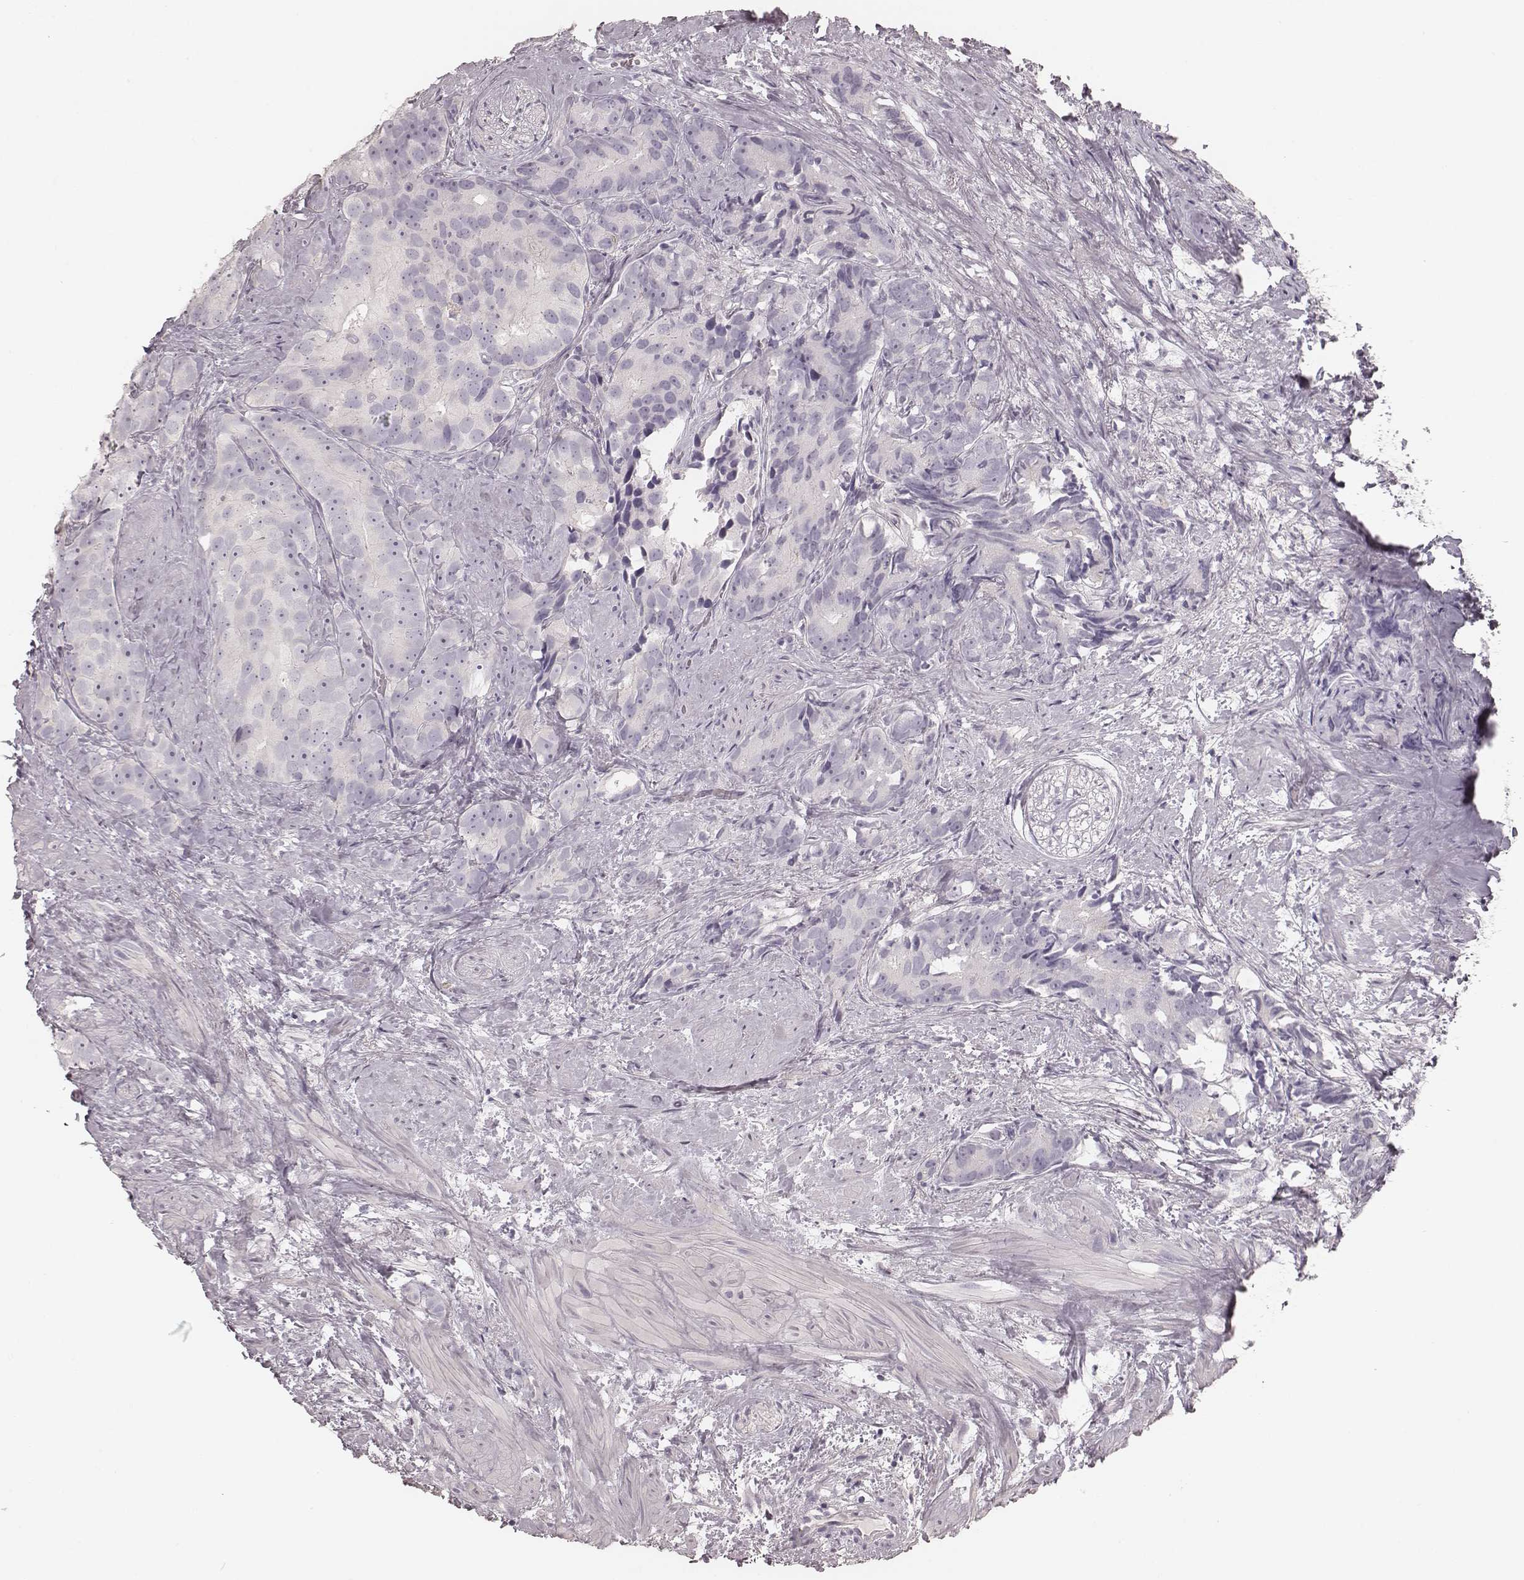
{"staining": {"intensity": "negative", "quantity": "none", "location": "none"}, "tissue": "prostate cancer", "cell_type": "Tumor cells", "image_type": "cancer", "snomed": [{"axis": "morphology", "description": "Adenocarcinoma, High grade"}, {"axis": "topography", "description": "Prostate"}], "caption": "Immunohistochemical staining of prostate cancer (adenocarcinoma (high-grade)) displays no significant staining in tumor cells.", "gene": "ZP4", "patient": {"sex": "male", "age": 90}}